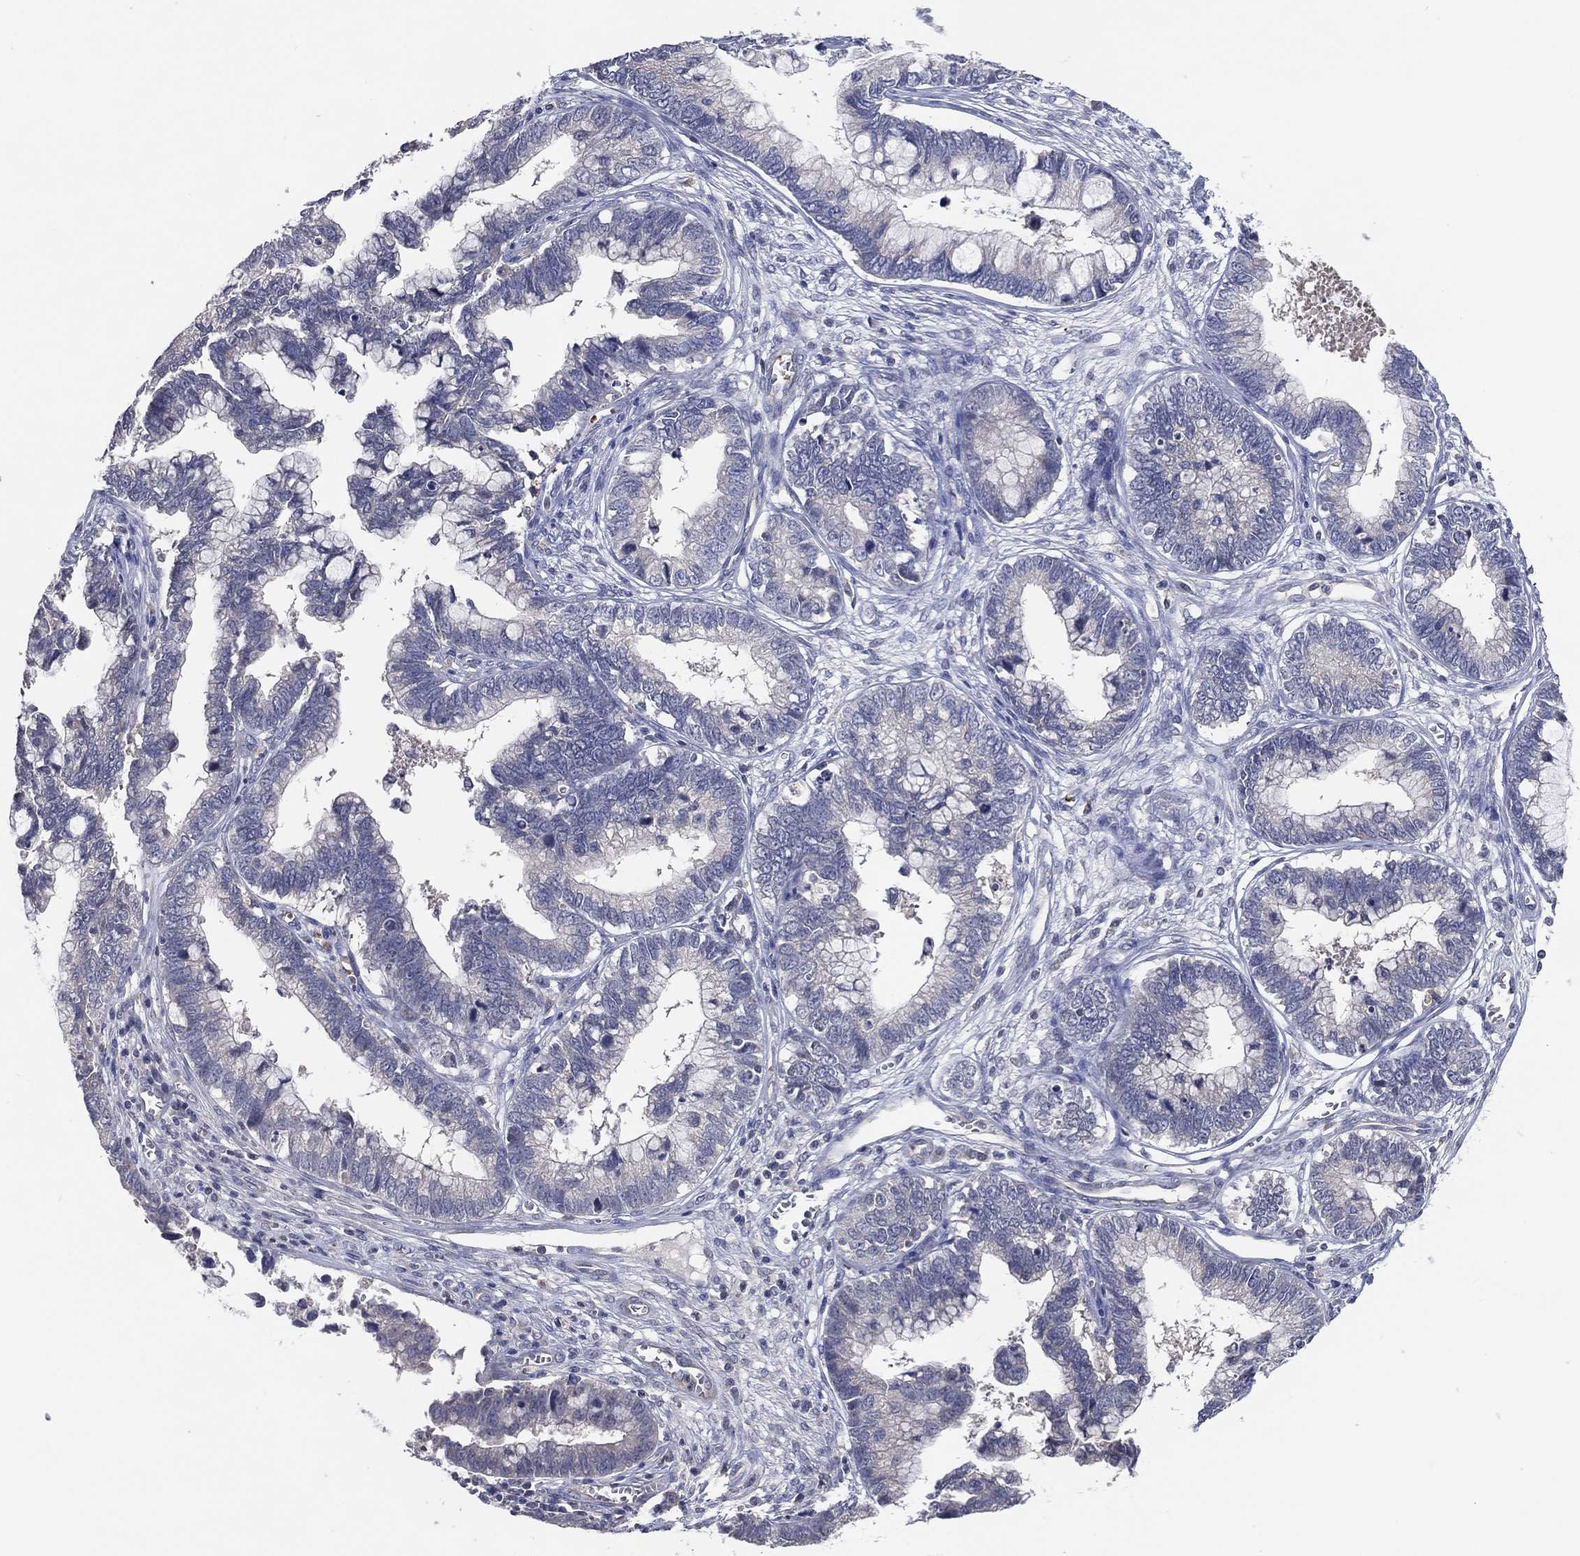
{"staining": {"intensity": "negative", "quantity": "none", "location": "none"}, "tissue": "cervical cancer", "cell_type": "Tumor cells", "image_type": "cancer", "snomed": [{"axis": "morphology", "description": "Adenocarcinoma, NOS"}, {"axis": "topography", "description": "Cervix"}], "caption": "High power microscopy photomicrograph of an IHC image of adenocarcinoma (cervical), revealing no significant positivity in tumor cells.", "gene": "DNAH7", "patient": {"sex": "female", "age": 44}}